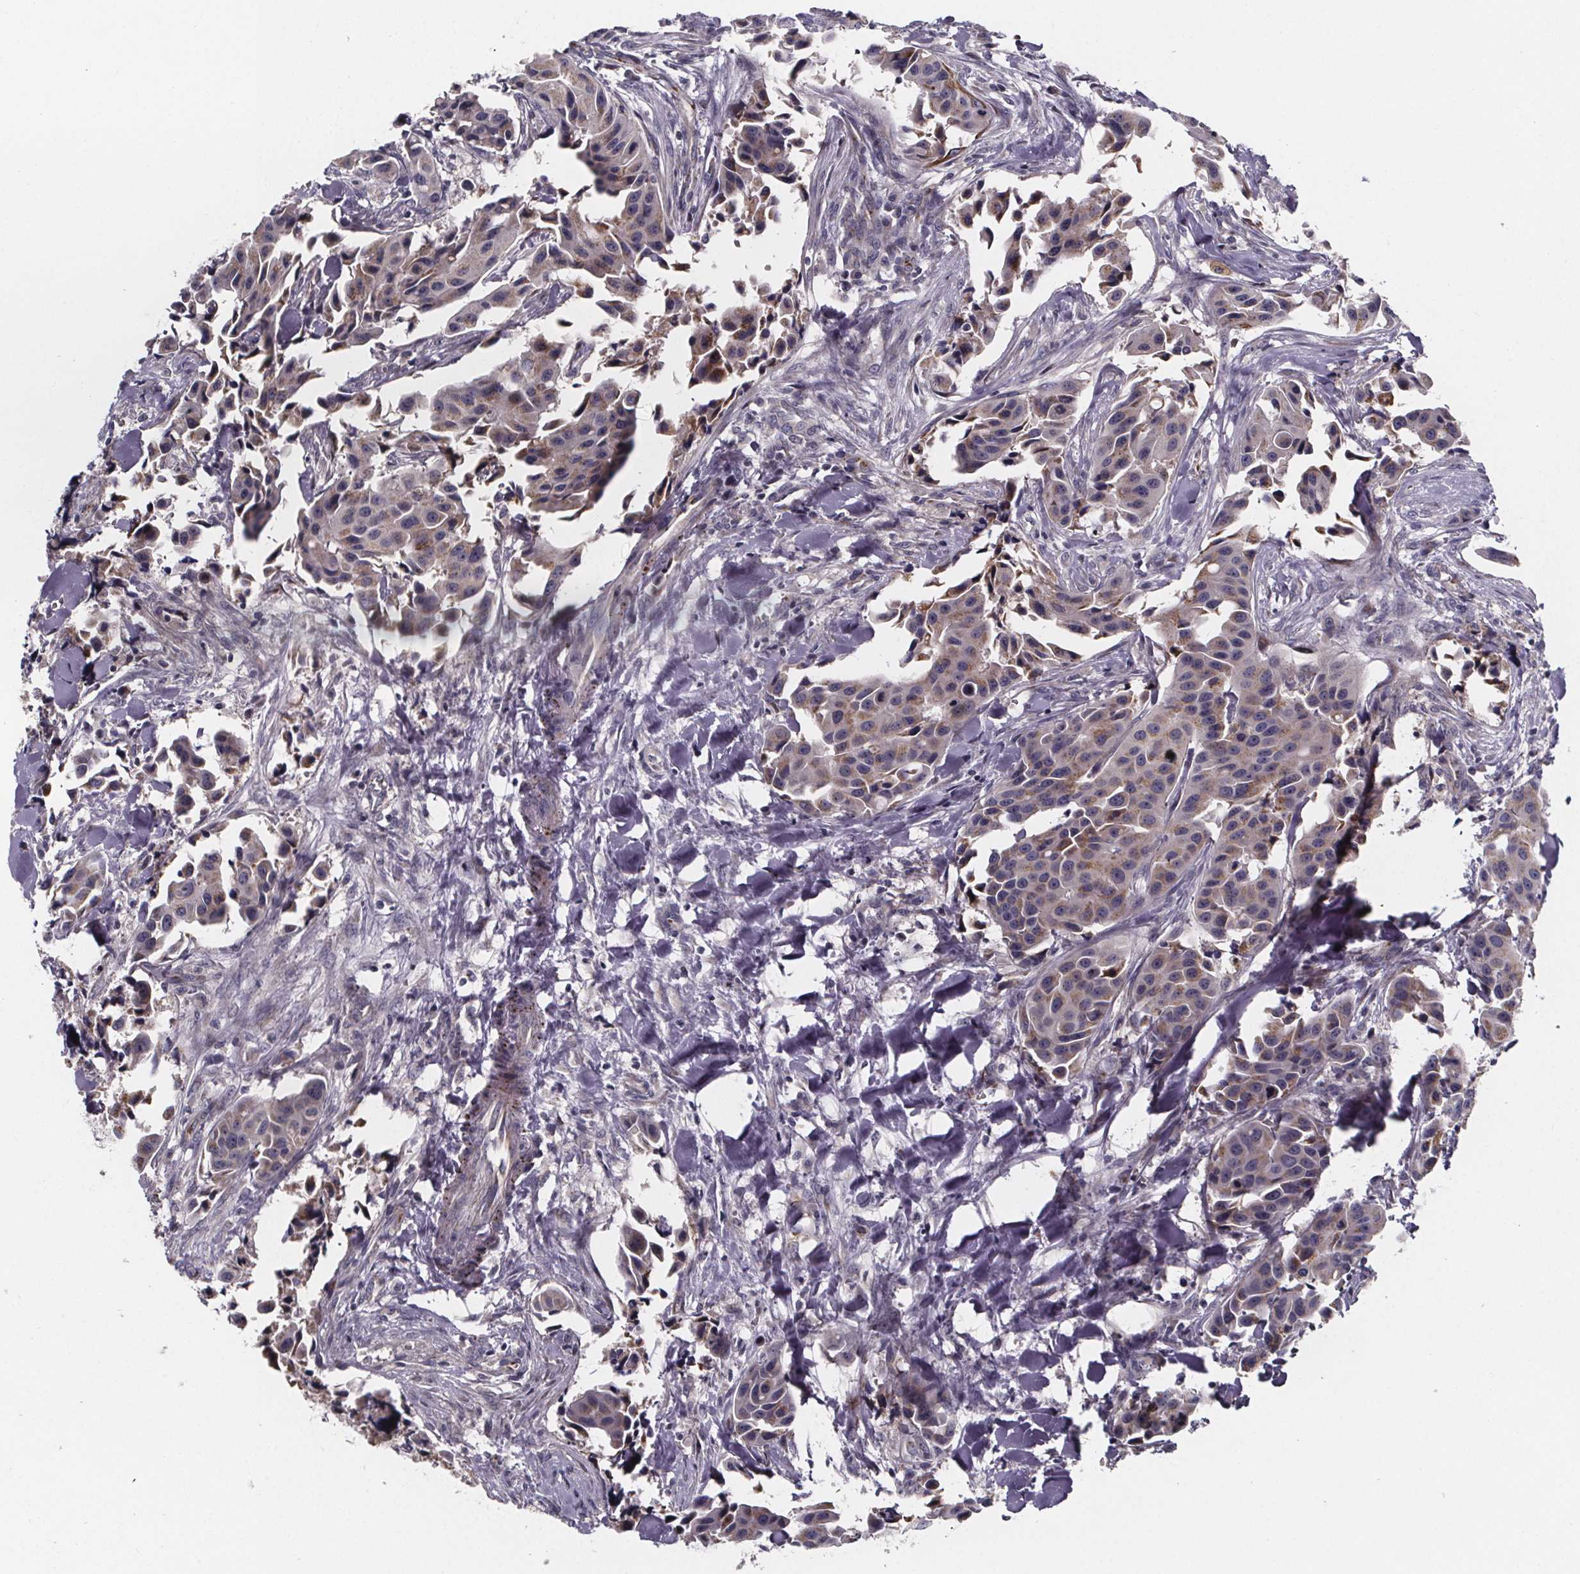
{"staining": {"intensity": "moderate", "quantity": "<25%", "location": "cytoplasmic/membranous"}, "tissue": "head and neck cancer", "cell_type": "Tumor cells", "image_type": "cancer", "snomed": [{"axis": "morphology", "description": "Adenocarcinoma, NOS"}, {"axis": "topography", "description": "Head-Neck"}], "caption": "Tumor cells display low levels of moderate cytoplasmic/membranous expression in approximately <25% of cells in adenocarcinoma (head and neck).", "gene": "NDST1", "patient": {"sex": "male", "age": 76}}